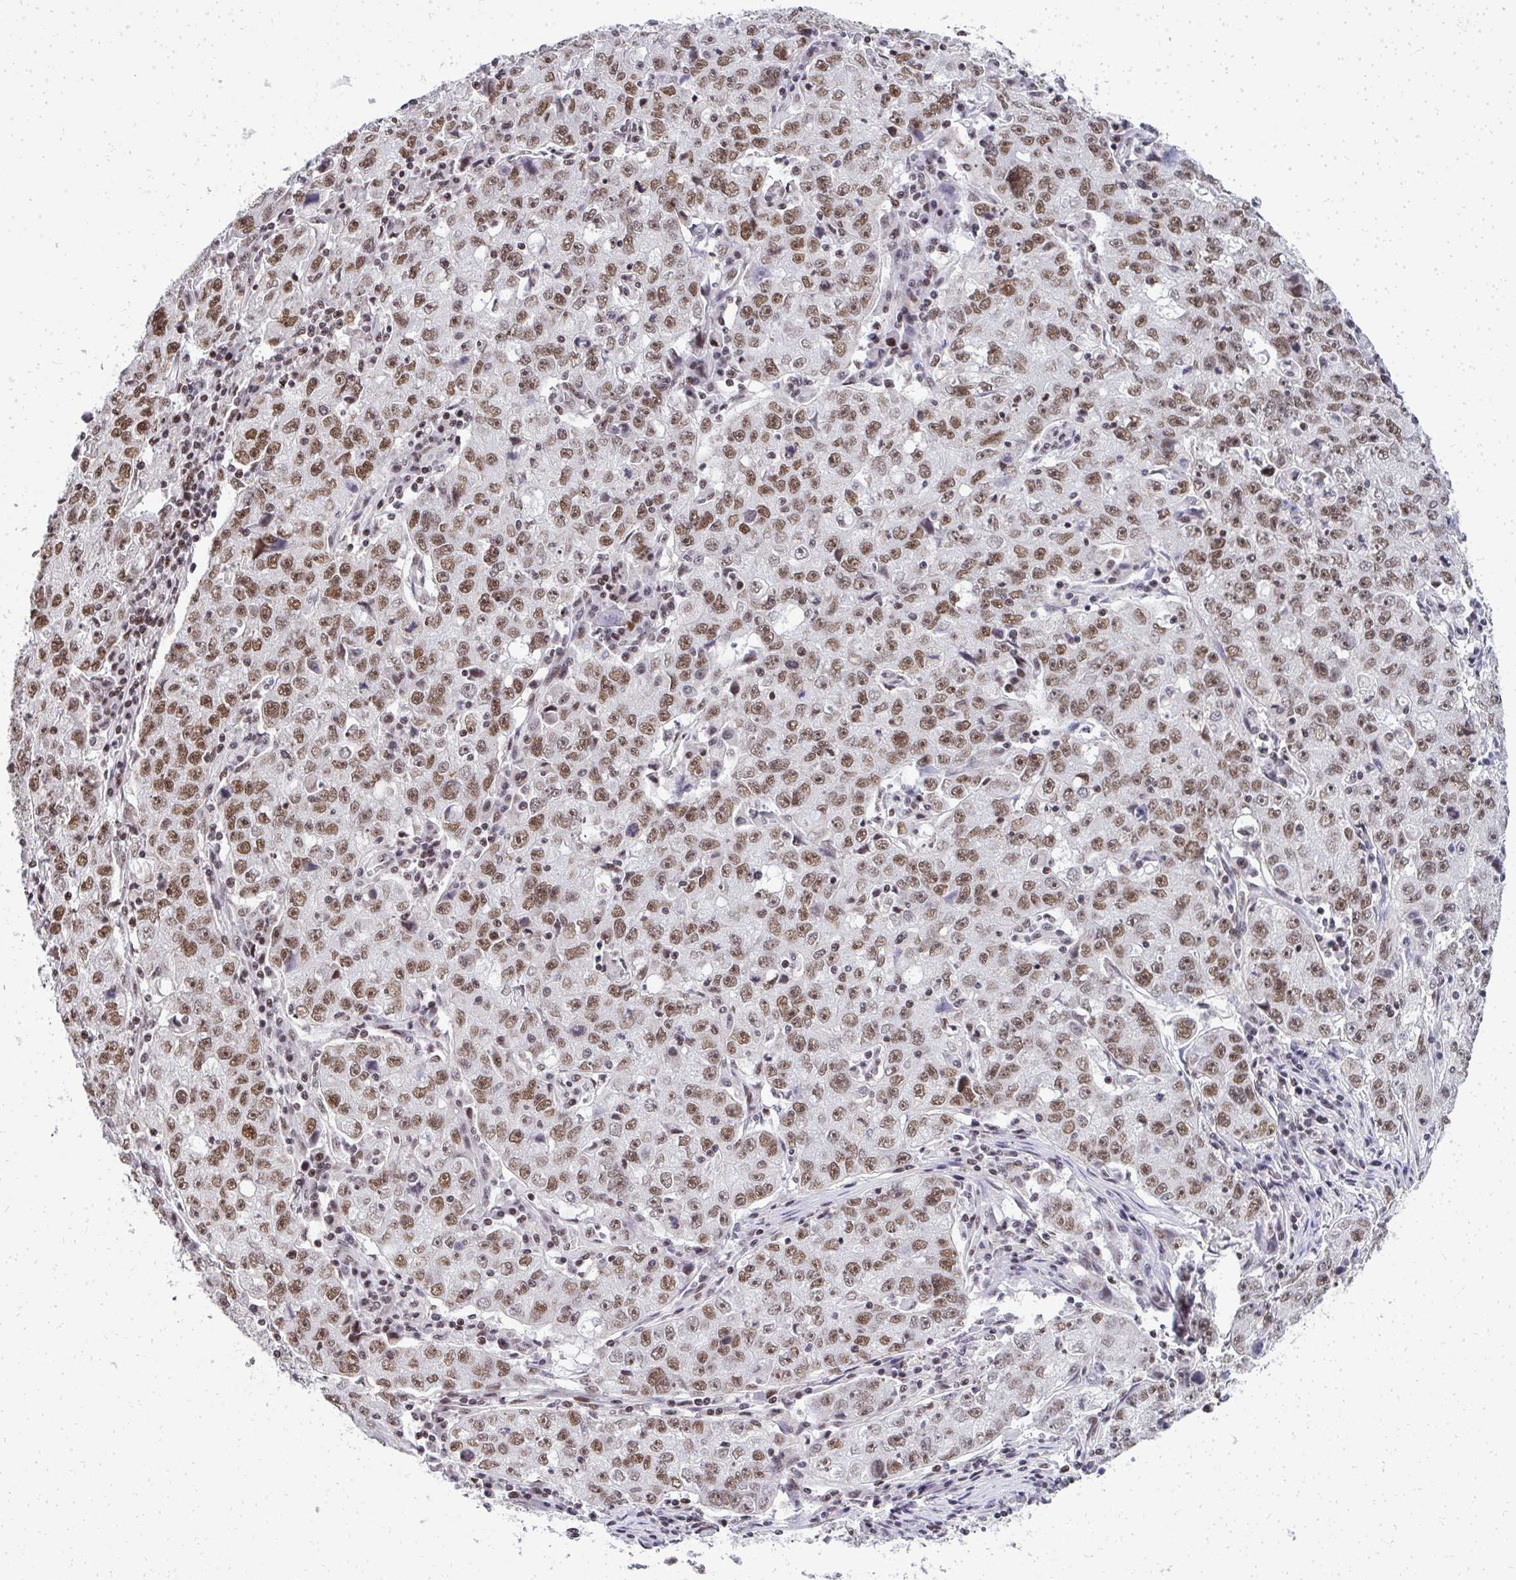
{"staining": {"intensity": "moderate", "quantity": ">75%", "location": "nuclear"}, "tissue": "lung cancer", "cell_type": "Tumor cells", "image_type": "cancer", "snomed": [{"axis": "morphology", "description": "Normal morphology"}, {"axis": "morphology", "description": "Adenocarcinoma, NOS"}, {"axis": "topography", "description": "Lymph node"}, {"axis": "topography", "description": "Lung"}], "caption": "Approximately >75% of tumor cells in human adenocarcinoma (lung) show moderate nuclear protein staining as visualized by brown immunohistochemical staining.", "gene": "SIRT7", "patient": {"sex": "female", "age": 57}}